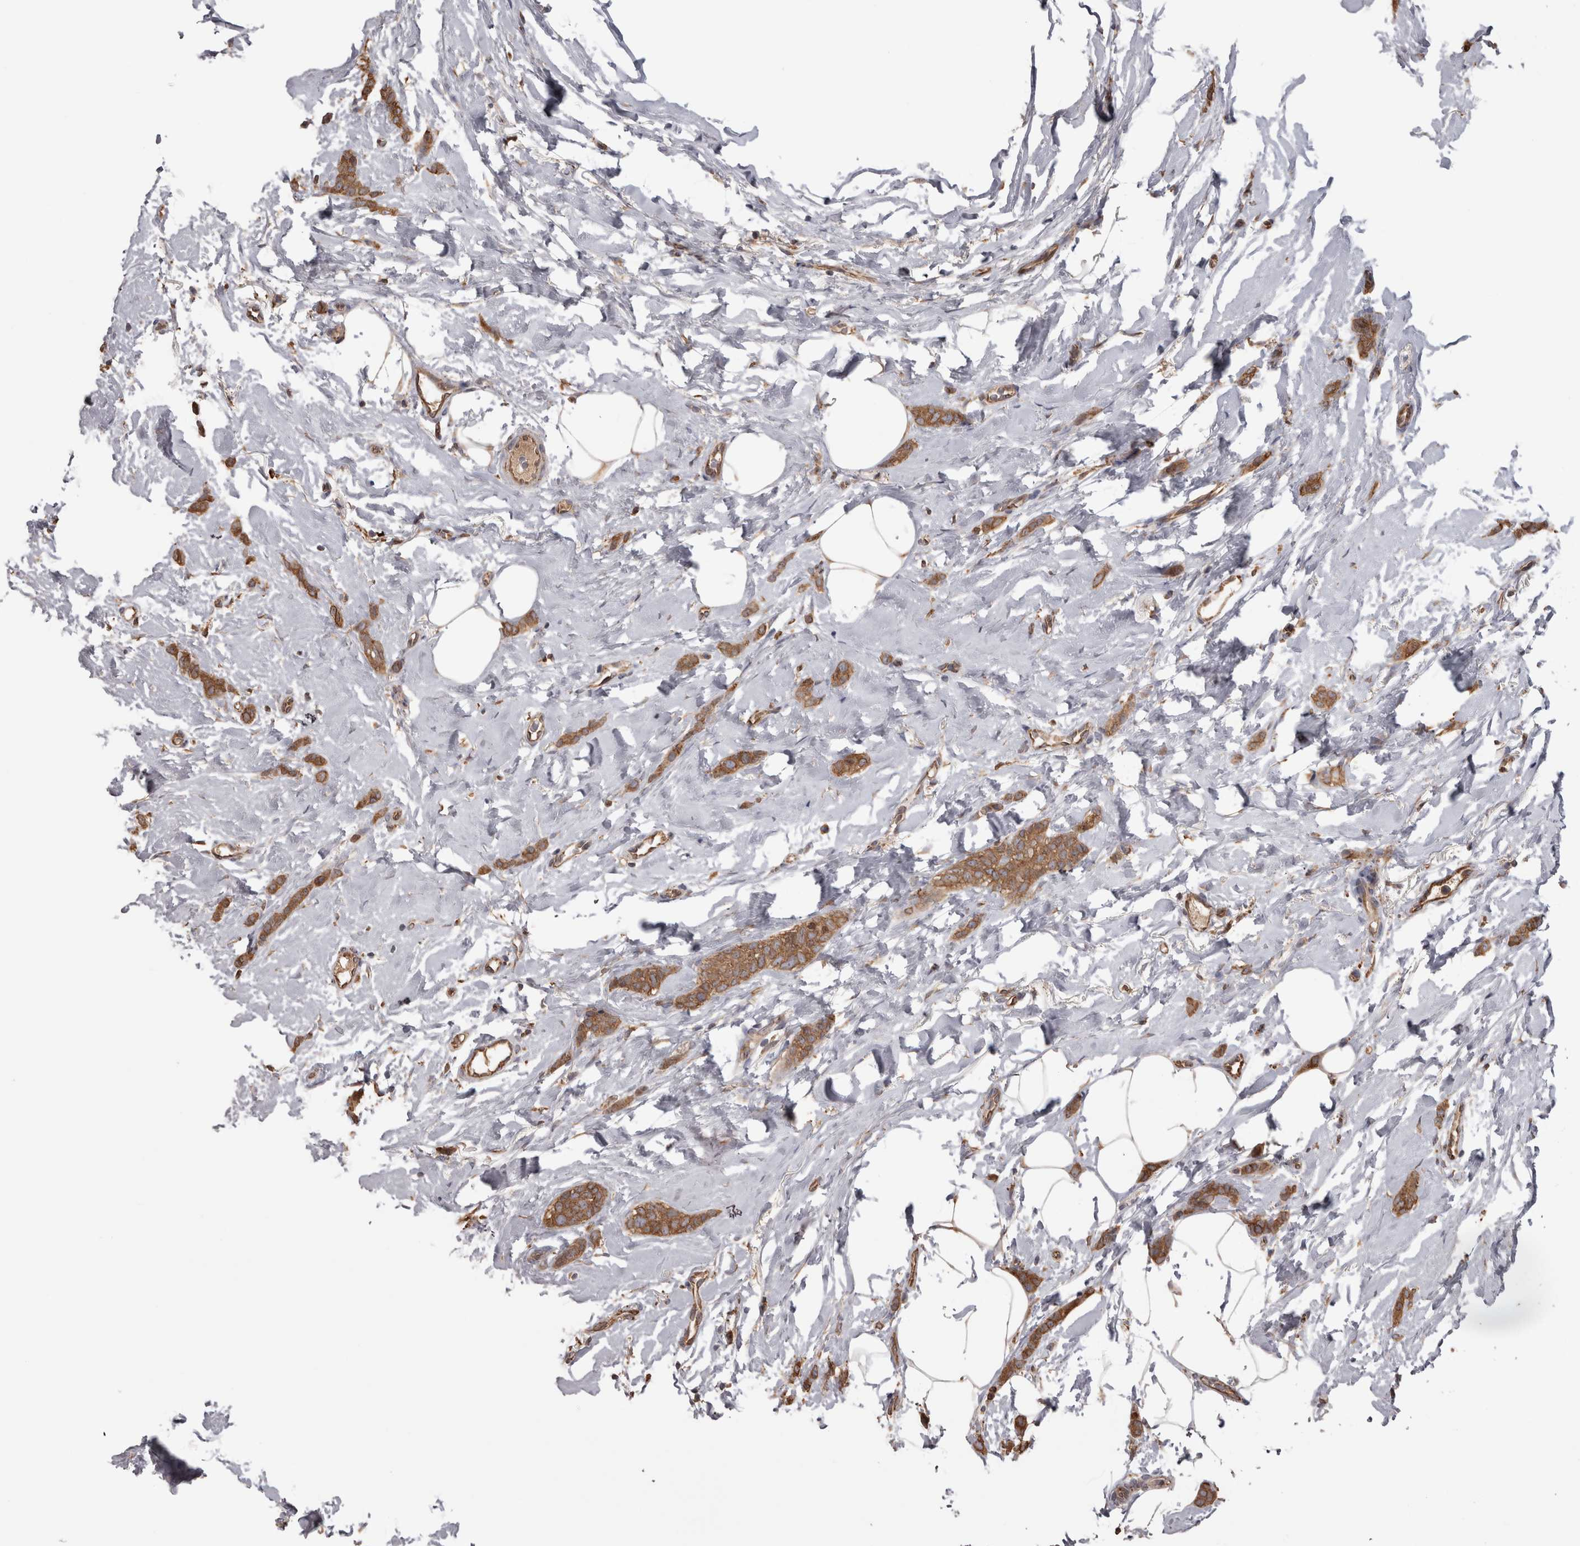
{"staining": {"intensity": "moderate", "quantity": ">75%", "location": "cytoplasmic/membranous"}, "tissue": "breast cancer", "cell_type": "Tumor cells", "image_type": "cancer", "snomed": [{"axis": "morphology", "description": "Lobular carcinoma"}, {"axis": "topography", "description": "Skin"}, {"axis": "topography", "description": "Breast"}], "caption": "Brown immunohistochemical staining in breast cancer (lobular carcinoma) reveals moderate cytoplasmic/membranous expression in approximately >75% of tumor cells.", "gene": "PON2", "patient": {"sex": "female", "age": 46}}